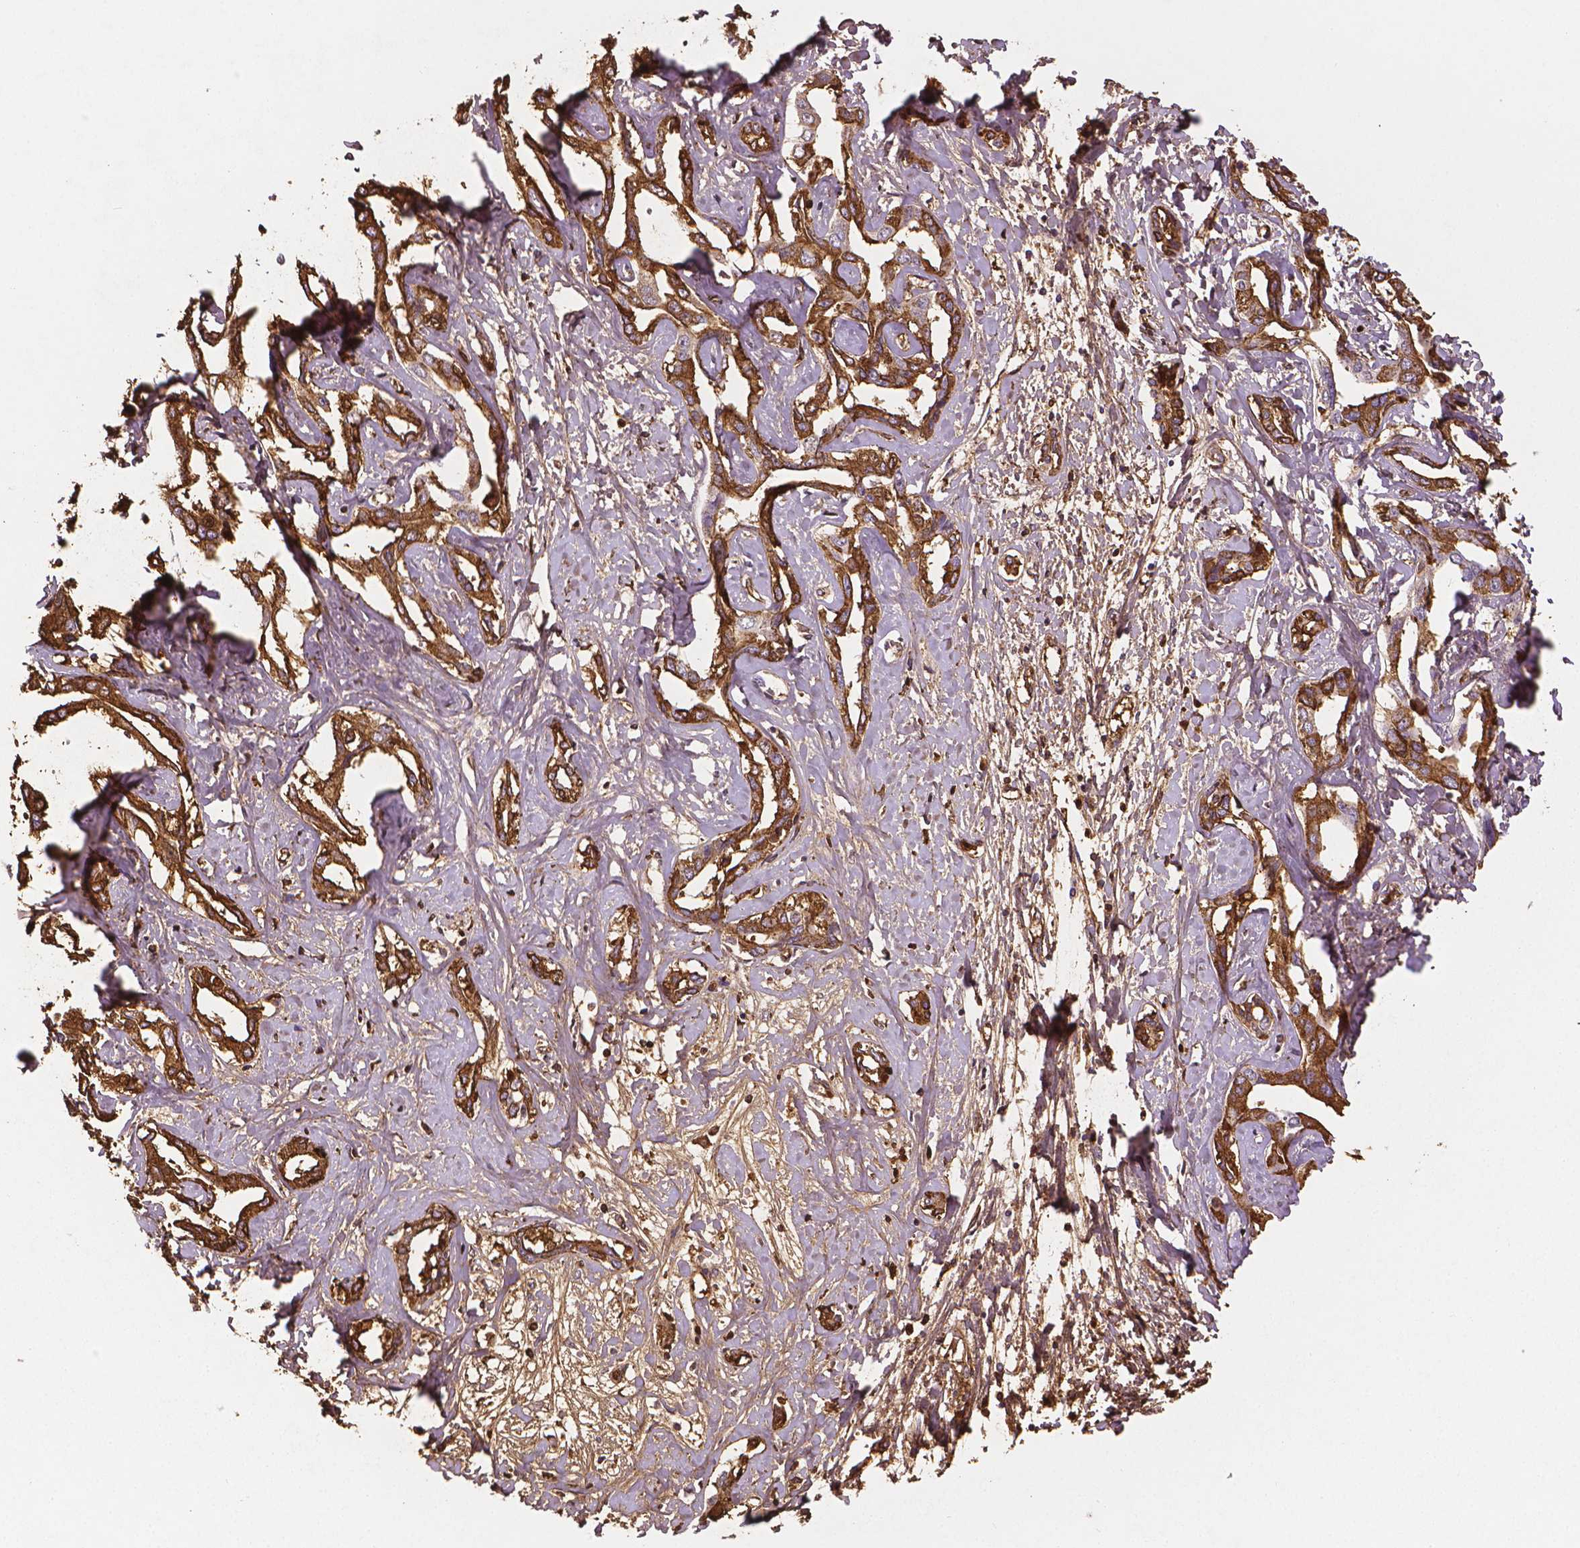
{"staining": {"intensity": "moderate", "quantity": ">75%", "location": "cytoplasmic/membranous"}, "tissue": "liver cancer", "cell_type": "Tumor cells", "image_type": "cancer", "snomed": [{"axis": "morphology", "description": "Cholangiocarcinoma"}, {"axis": "topography", "description": "Liver"}], "caption": "The histopathology image reveals immunohistochemical staining of liver cholangiocarcinoma. There is moderate cytoplasmic/membranous expression is identified in approximately >75% of tumor cells.", "gene": "DCN", "patient": {"sex": "male", "age": 59}}